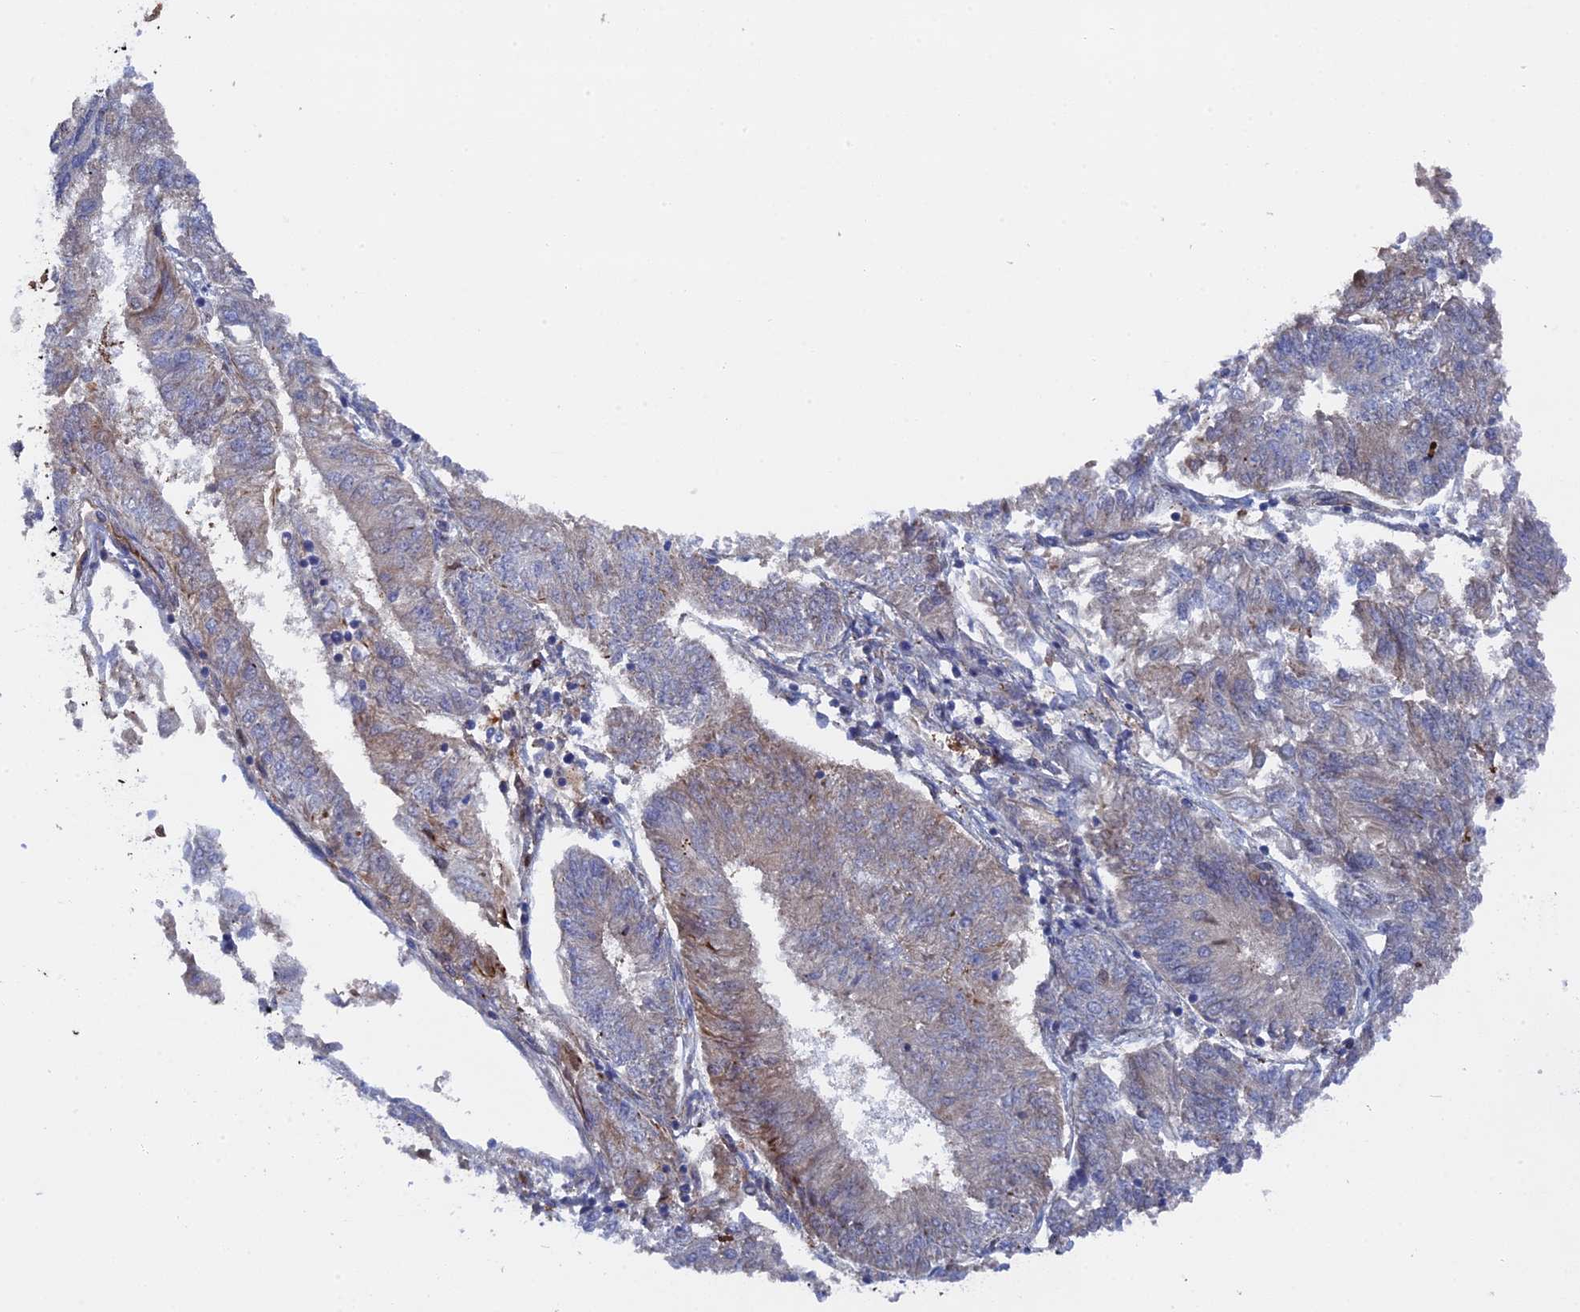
{"staining": {"intensity": "weak", "quantity": "<25%", "location": "cytoplasmic/membranous"}, "tissue": "endometrial cancer", "cell_type": "Tumor cells", "image_type": "cancer", "snomed": [{"axis": "morphology", "description": "Adenocarcinoma, NOS"}, {"axis": "topography", "description": "Endometrium"}], "caption": "Immunohistochemistry (IHC) image of human endometrial cancer (adenocarcinoma) stained for a protein (brown), which demonstrates no expression in tumor cells. (DAB immunohistochemistry with hematoxylin counter stain).", "gene": "SMG9", "patient": {"sex": "female", "age": 58}}